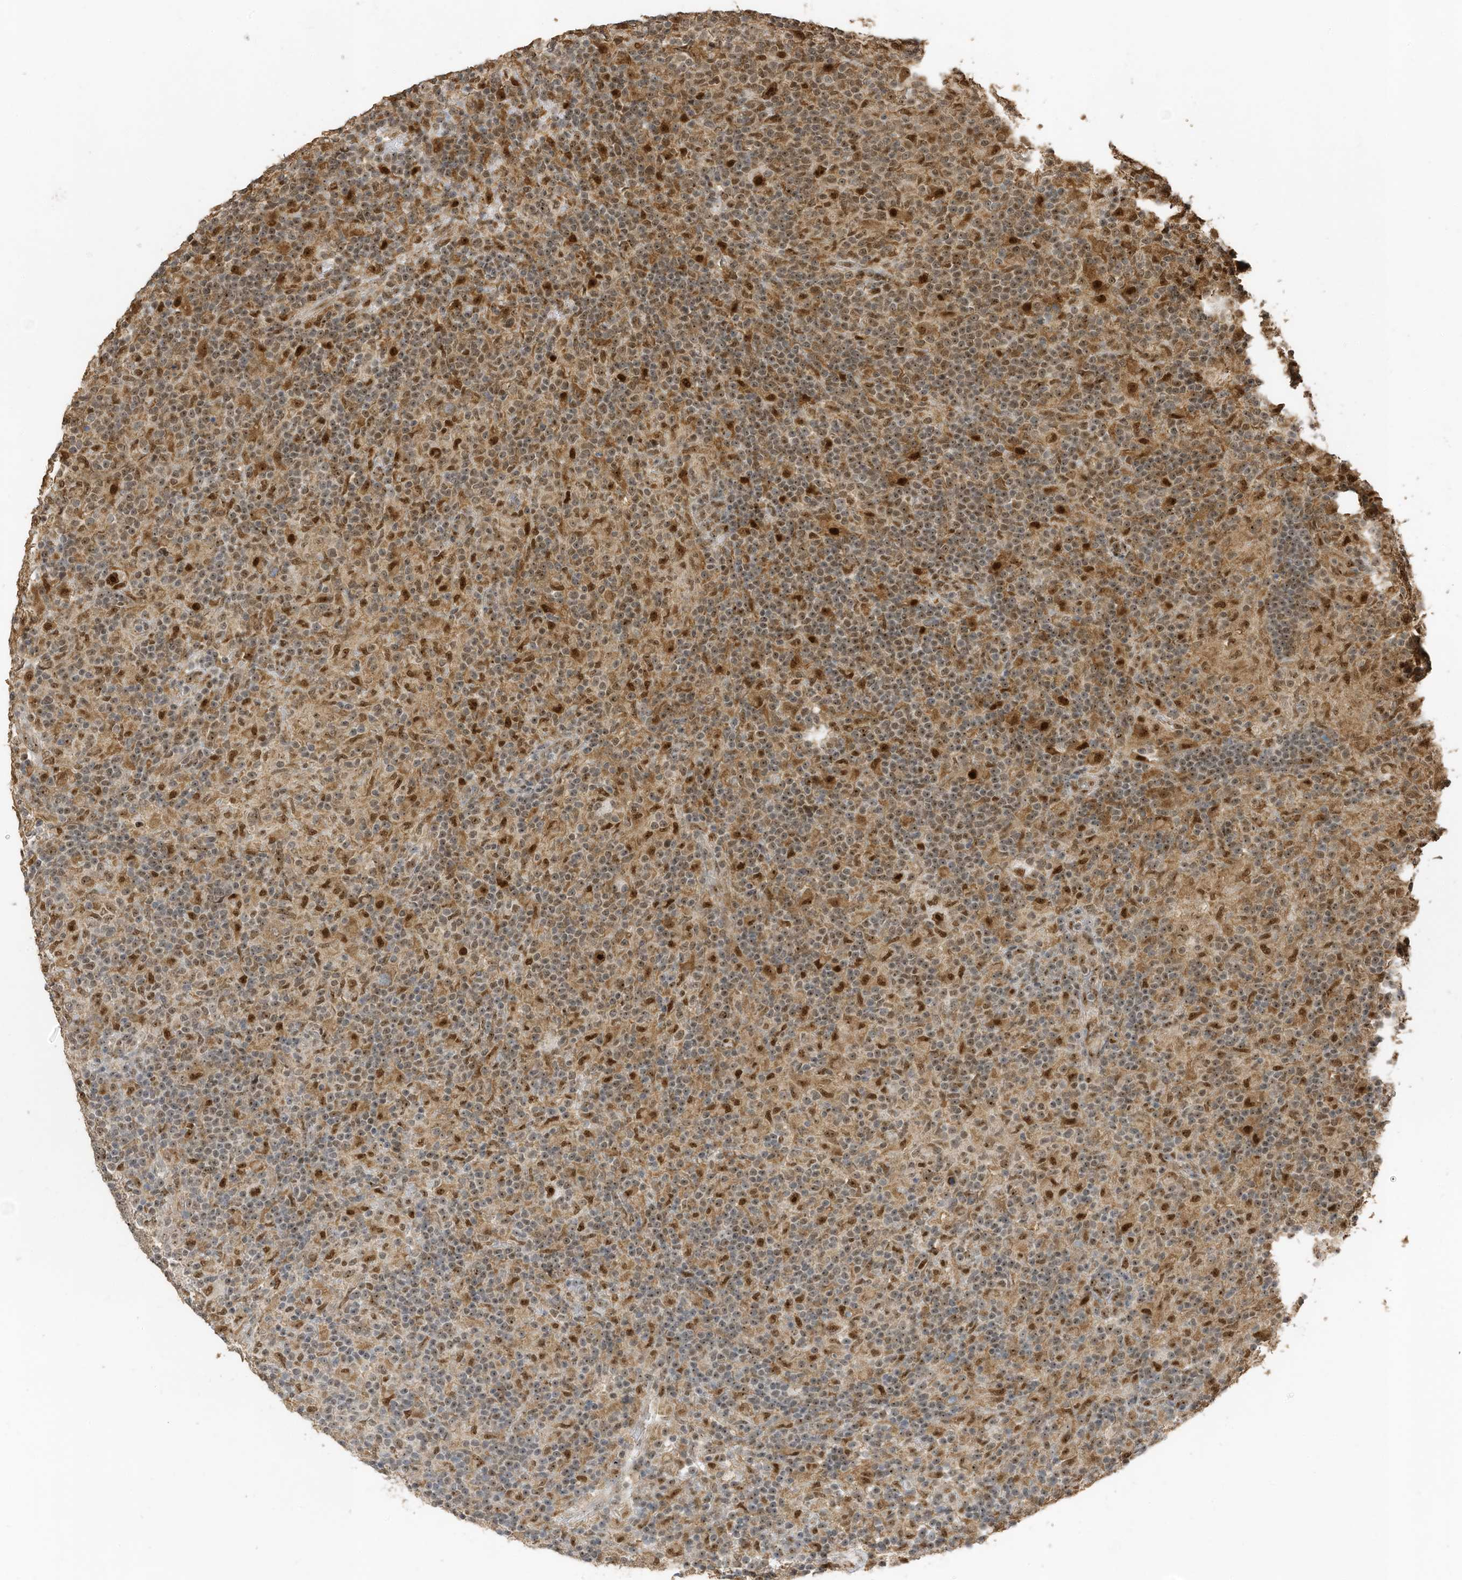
{"staining": {"intensity": "strong", "quantity": ">75%", "location": "nuclear"}, "tissue": "lymphoma", "cell_type": "Tumor cells", "image_type": "cancer", "snomed": [{"axis": "morphology", "description": "Hodgkin's disease, NOS"}, {"axis": "topography", "description": "Lymph node"}], "caption": "There is high levels of strong nuclear expression in tumor cells of lymphoma, as demonstrated by immunohistochemical staining (brown color).", "gene": "ERLEC1", "patient": {"sex": "male", "age": 70}}